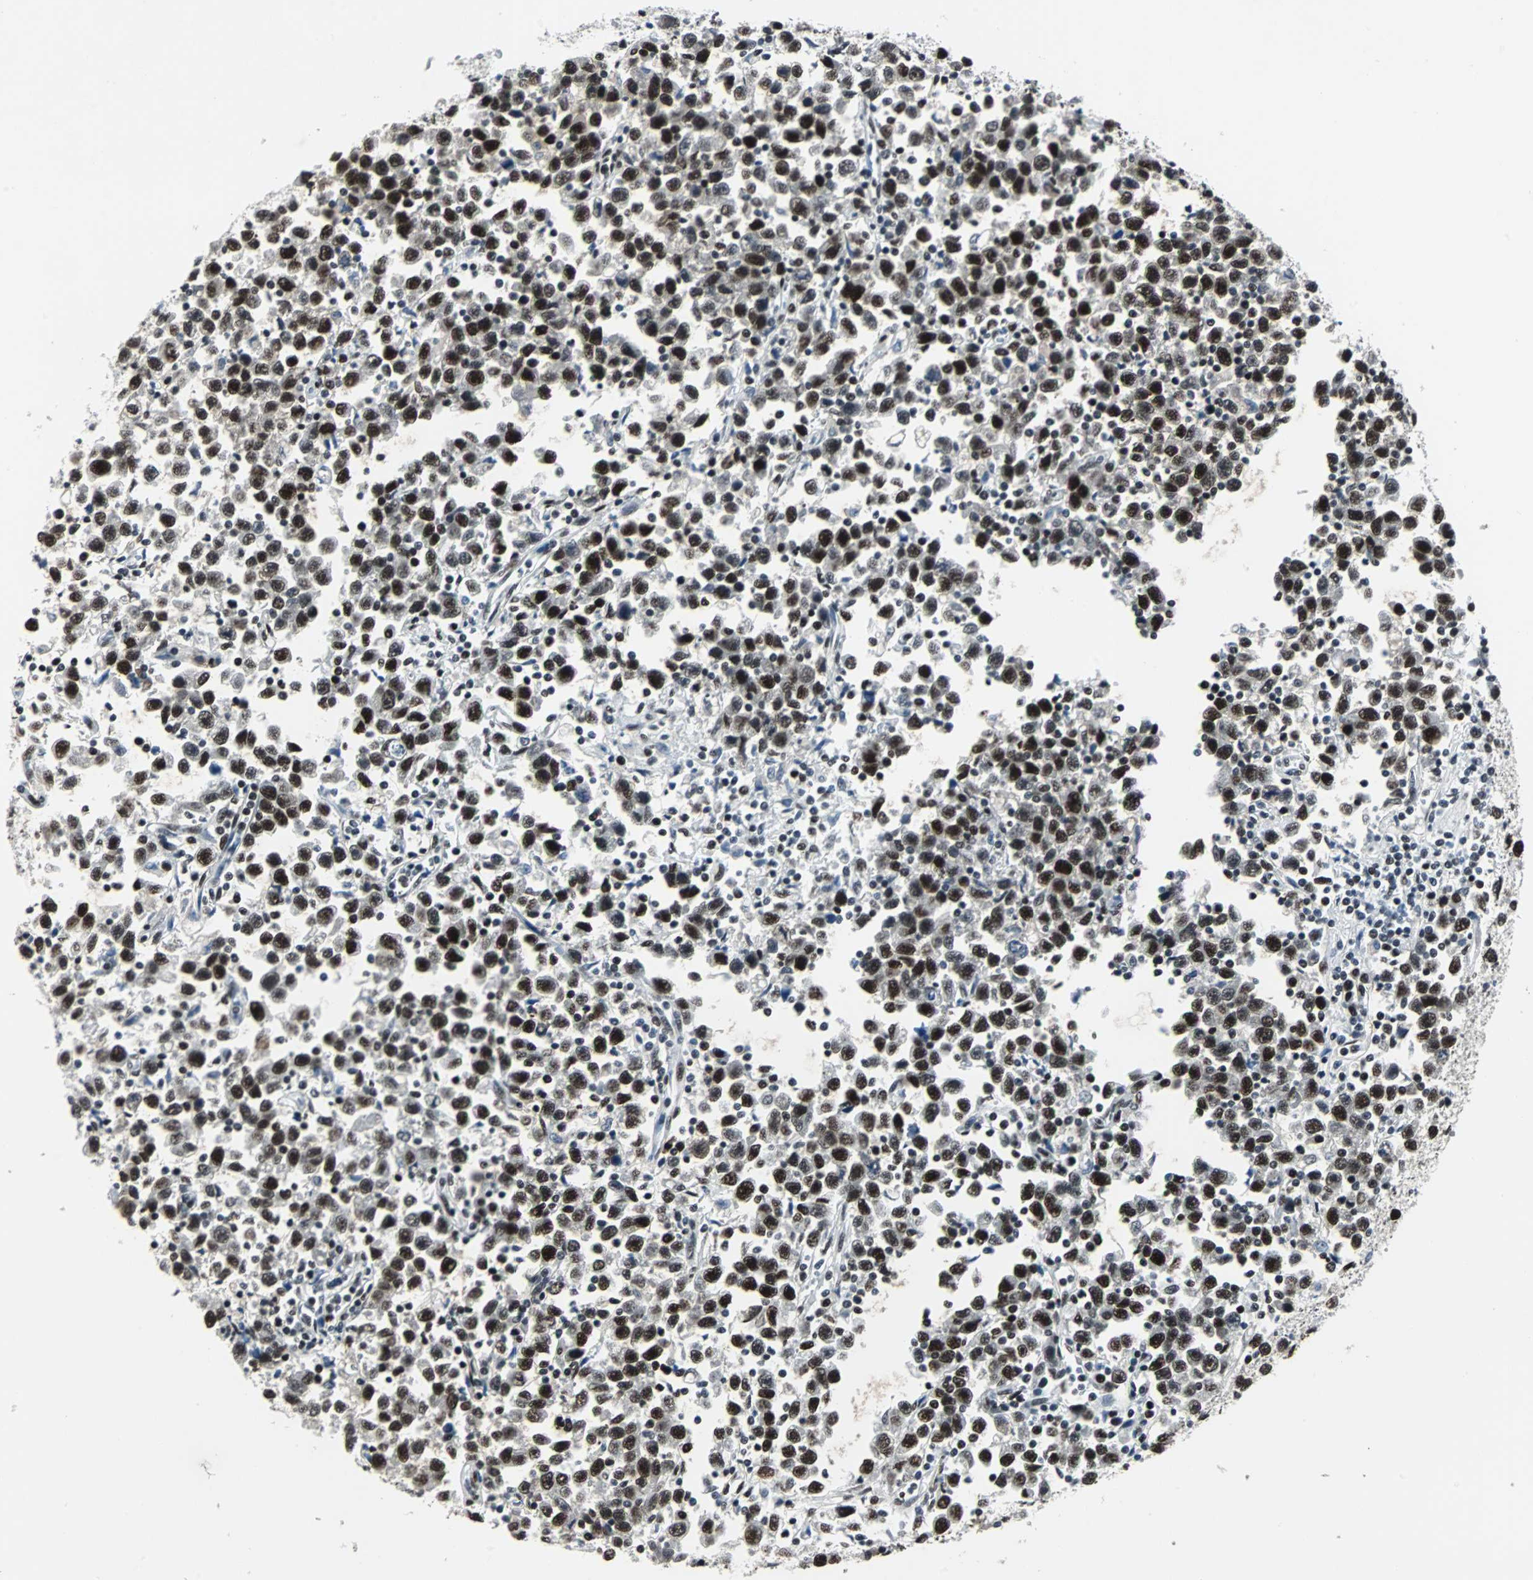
{"staining": {"intensity": "strong", "quantity": ">75%", "location": "nuclear"}, "tissue": "testis cancer", "cell_type": "Tumor cells", "image_type": "cancer", "snomed": [{"axis": "morphology", "description": "Seminoma, NOS"}, {"axis": "topography", "description": "Testis"}], "caption": "A brown stain highlights strong nuclear positivity of a protein in human testis cancer (seminoma) tumor cells. The protein is stained brown, and the nuclei are stained in blue (DAB IHC with brightfield microscopy, high magnification).", "gene": "MEF2D", "patient": {"sex": "male", "age": 43}}